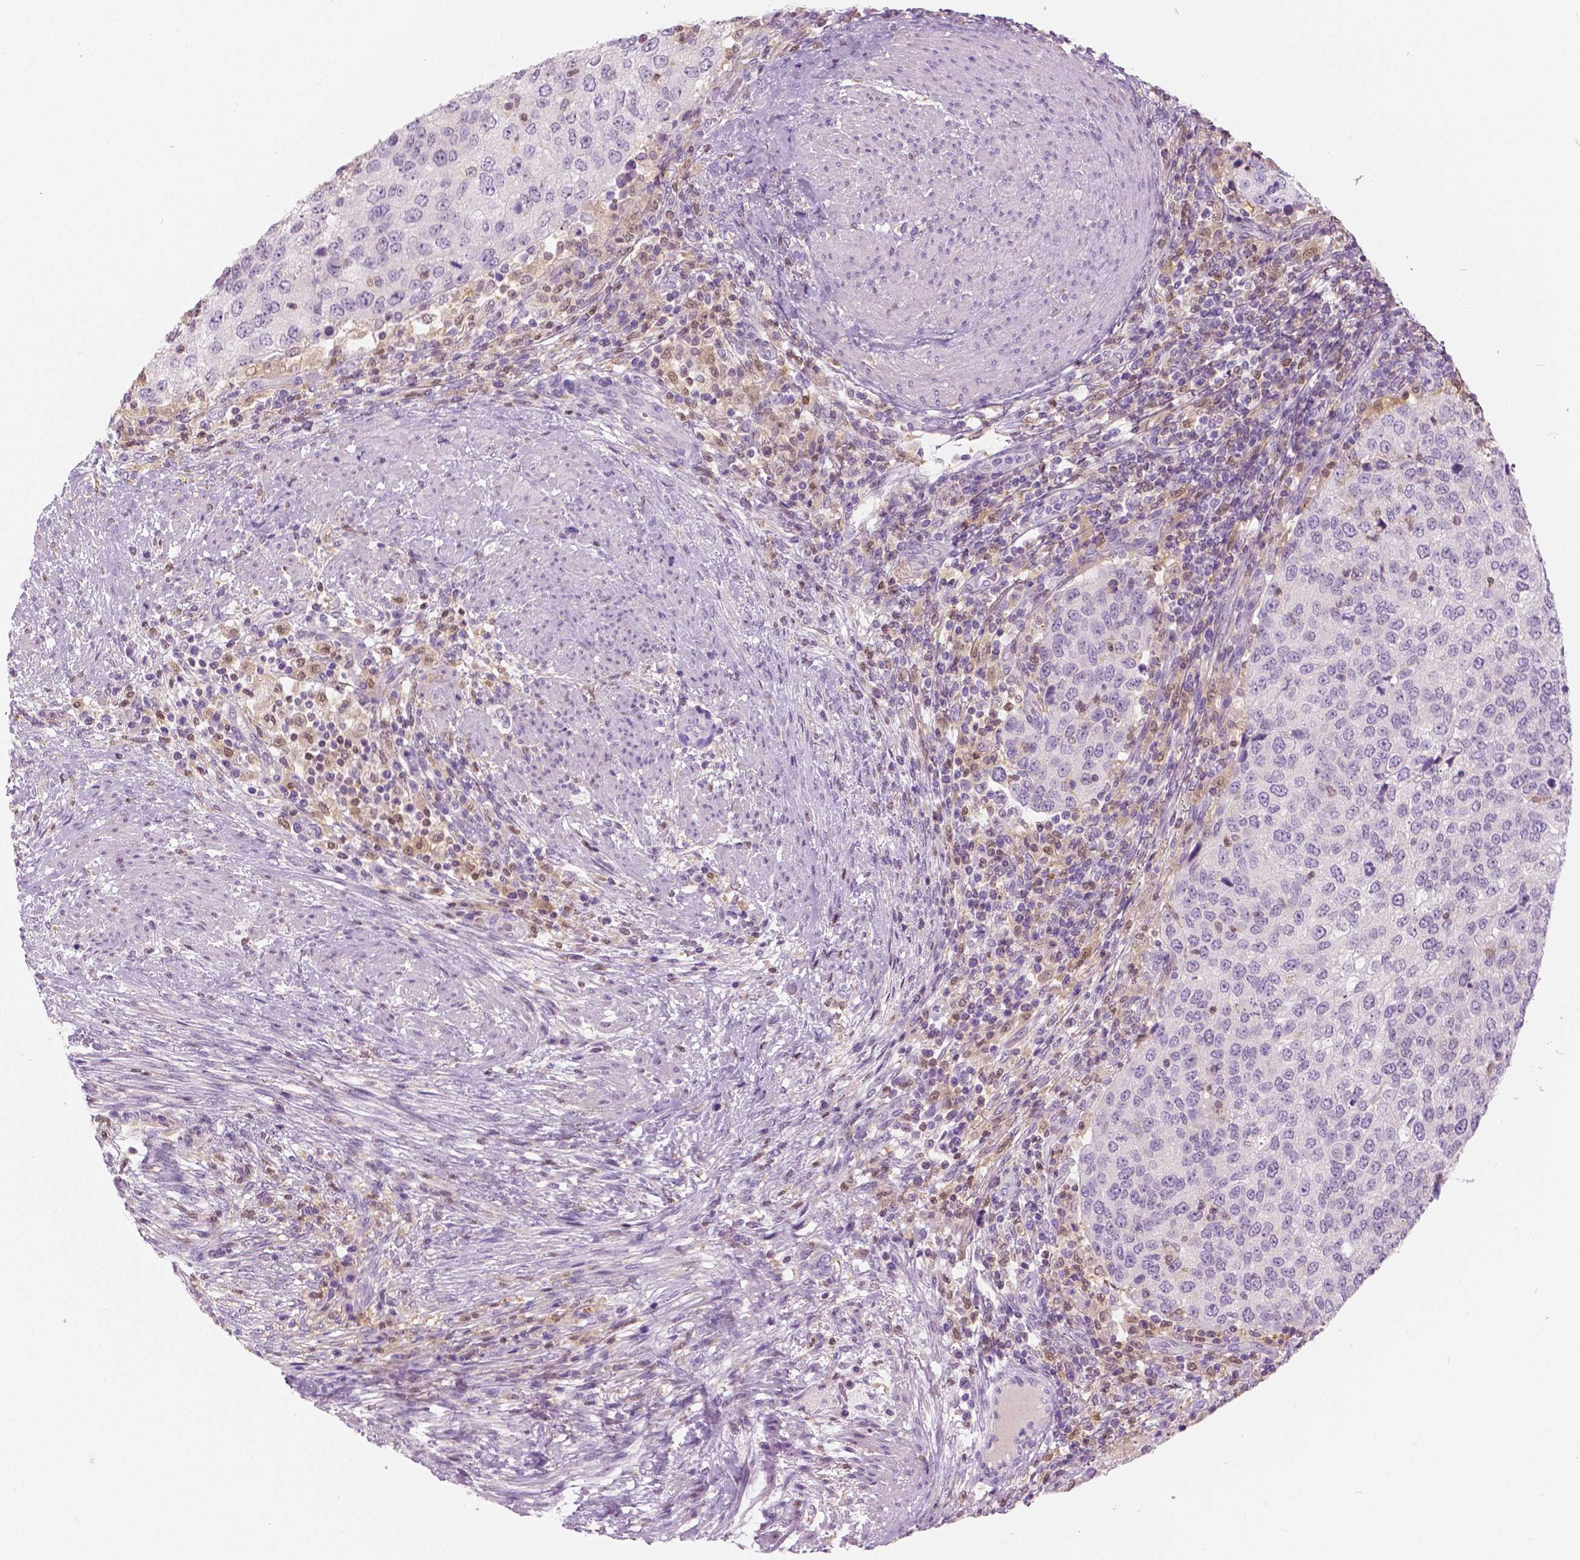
{"staining": {"intensity": "negative", "quantity": "none", "location": "none"}, "tissue": "urothelial cancer", "cell_type": "Tumor cells", "image_type": "cancer", "snomed": [{"axis": "morphology", "description": "Urothelial carcinoma, High grade"}, {"axis": "topography", "description": "Urinary bladder"}], "caption": "Immunohistochemistry (IHC) photomicrograph of high-grade urothelial carcinoma stained for a protein (brown), which demonstrates no positivity in tumor cells.", "gene": "GALM", "patient": {"sex": "female", "age": 78}}